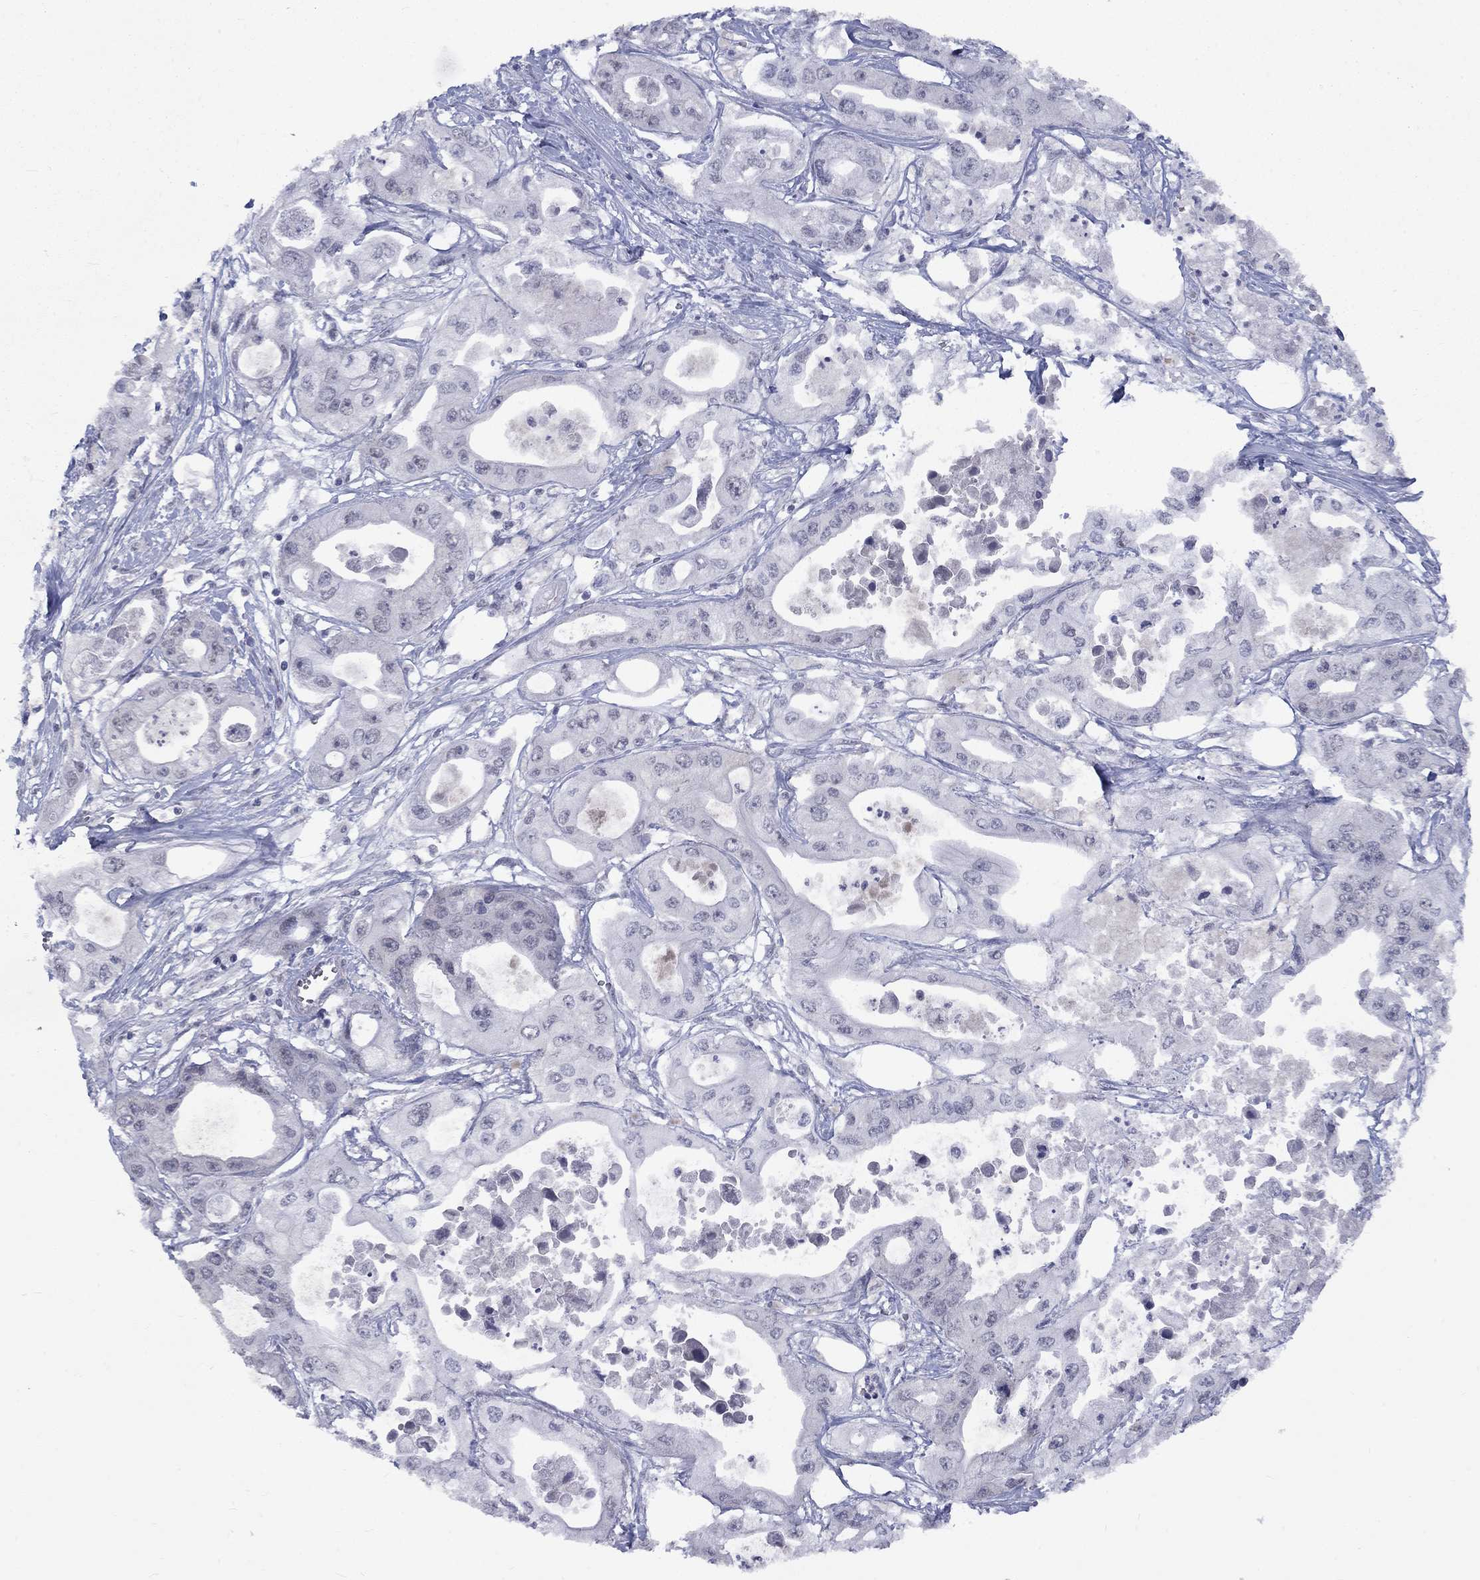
{"staining": {"intensity": "negative", "quantity": "none", "location": "none"}, "tissue": "pancreatic cancer", "cell_type": "Tumor cells", "image_type": "cancer", "snomed": [{"axis": "morphology", "description": "Adenocarcinoma, NOS"}, {"axis": "topography", "description": "Pancreas"}], "caption": "Immunohistochemistry (IHC) image of human pancreatic adenocarcinoma stained for a protein (brown), which shows no positivity in tumor cells.", "gene": "SPATA33", "patient": {"sex": "male", "age": 70}}